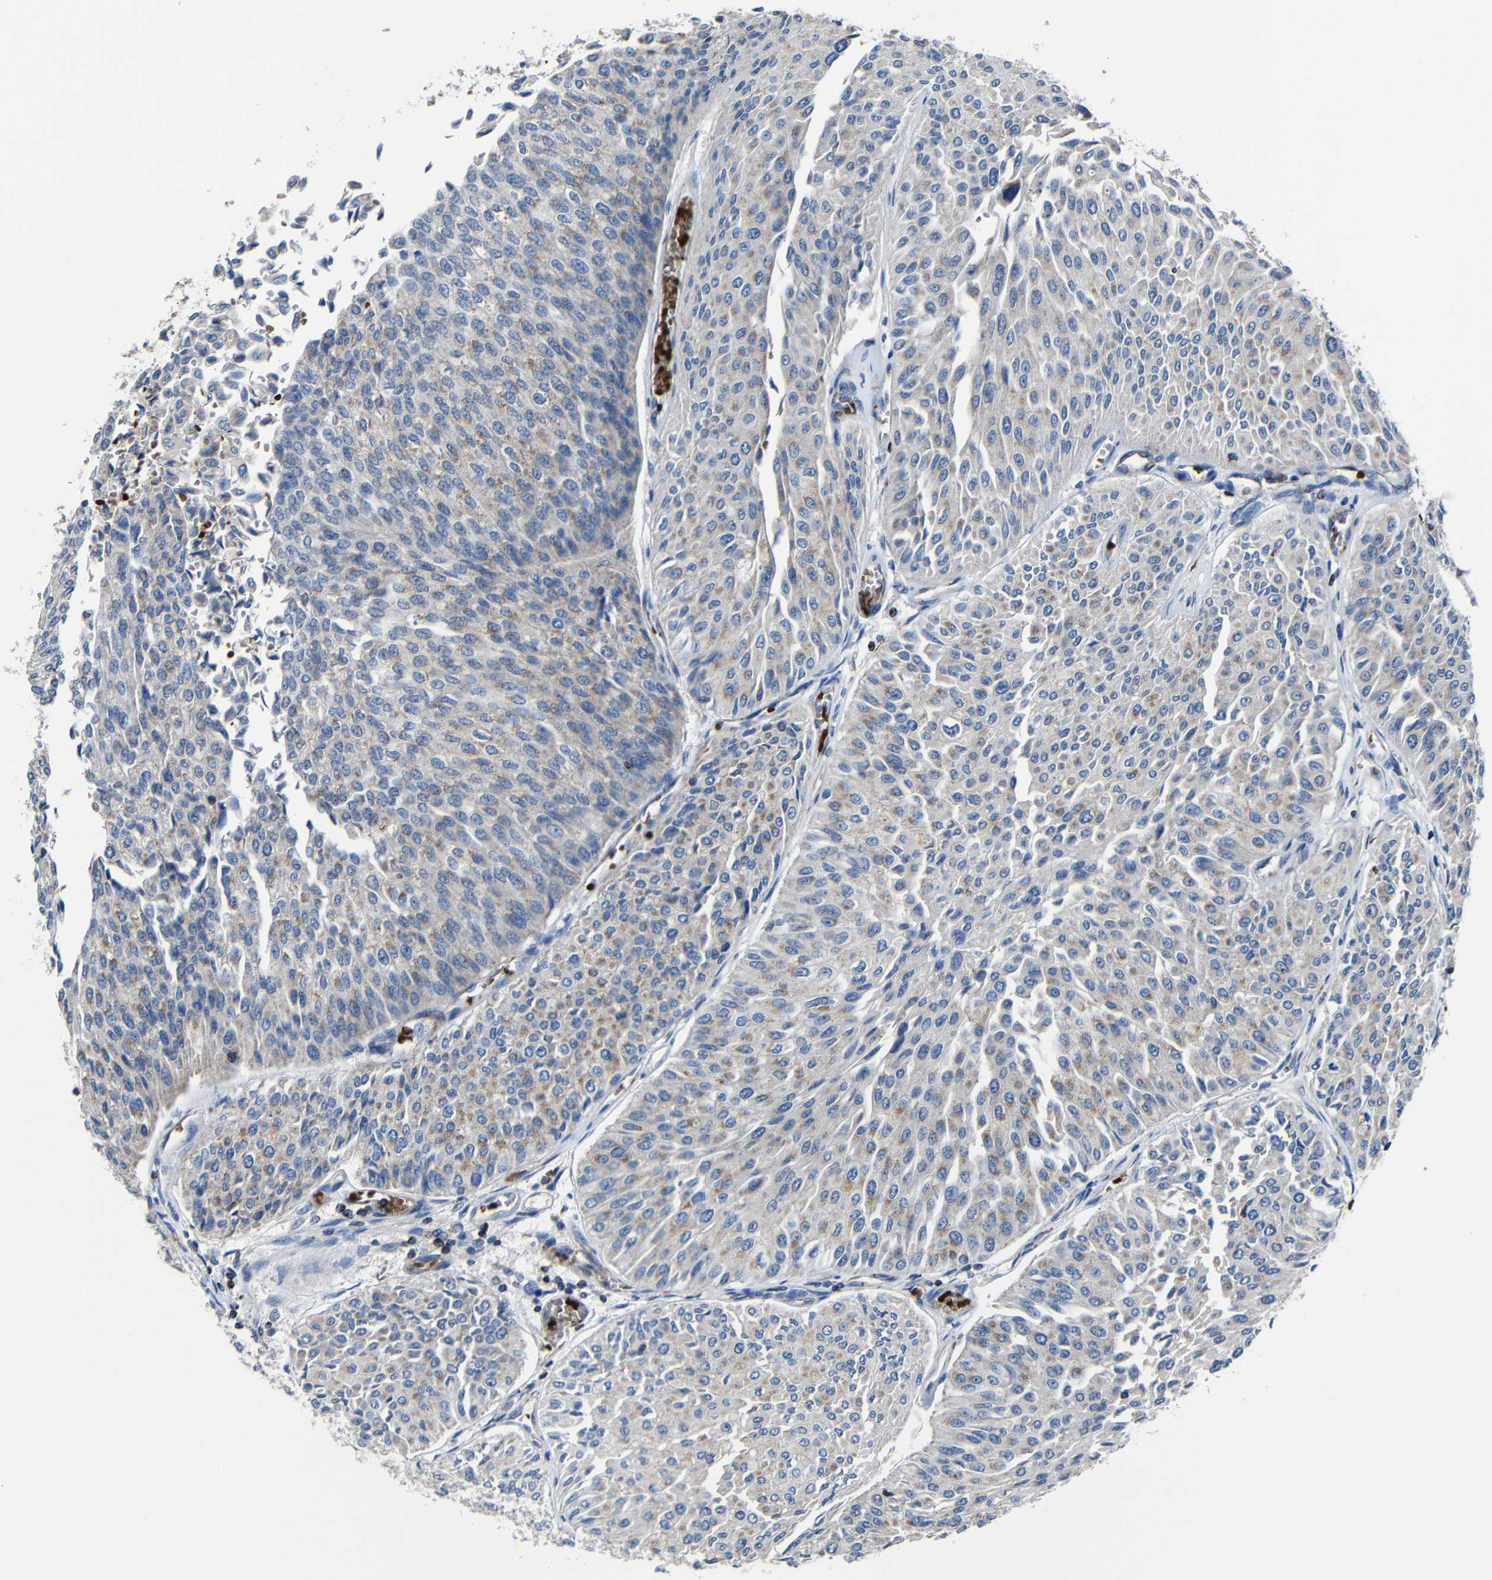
{"staining": {"intensity": "weak", "quantity": "25%-75%", "location": "cytoplasmic/membranous"}, "tissue": "urothelial cancer", "cell_type": "Tumor cells", "image_type": "cancer", "snomed": [{"axis": "morphology", "description": "Urothelial carcinoma, Low grade"}, {"axis": "topography", "description": "Urinary bladder"}], "caption": "Urothelial cancer stained with immunohistochemistry (IHC) displays weak cytoplasmic/membranous expression in about 25%-75% of tumor cells.", "gene": "CA5B", "patient": {"sex": "male", "age": 67}}